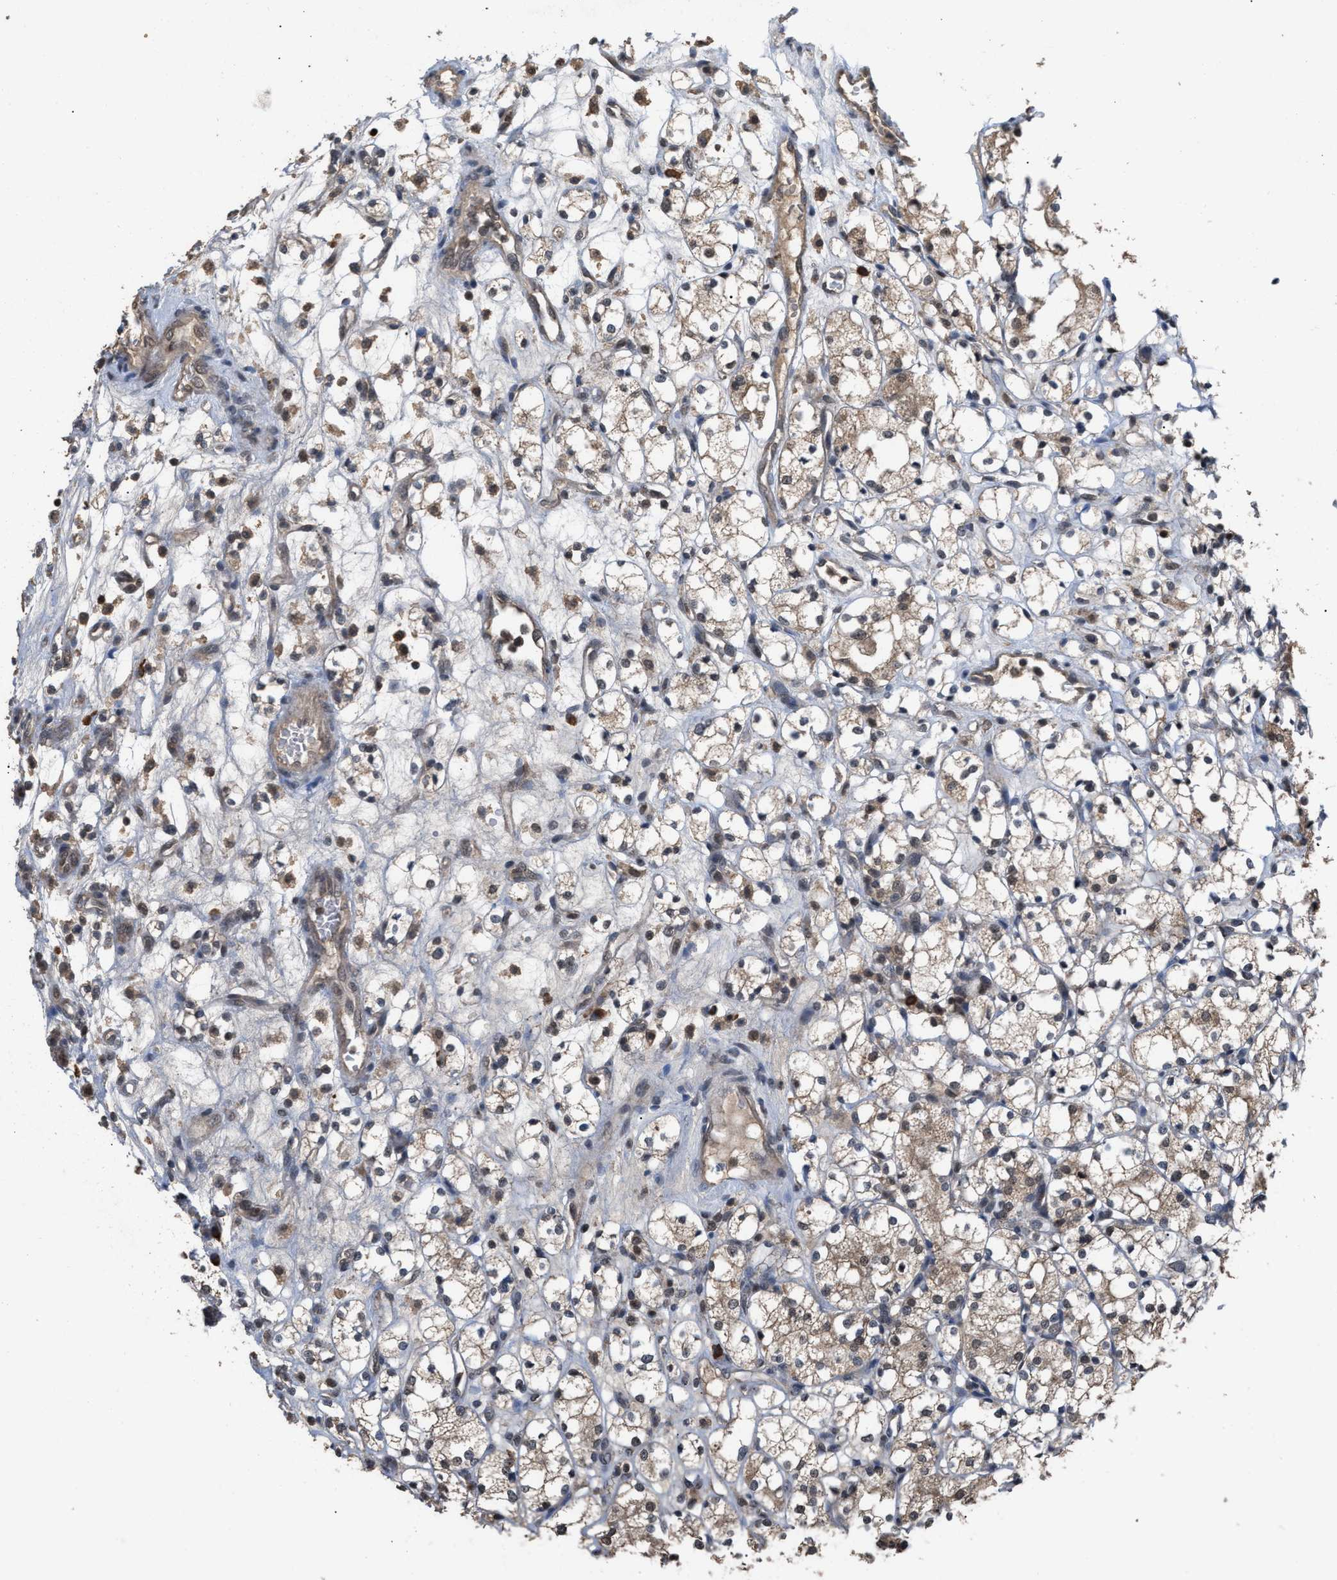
{"staining": {"intensity": "weak", "quantity": "<25%", "location": "cytoplasmic/membranous,nuclear"}, "tissue": "renal cancer", "cell_type": "Tumor cells", "image_type": "cancer", "snomed": [{"axis": "morphology", "description": "Adenocarcinoma, NOS"}, {"axis": "topography", "description": "Kidney"}], "caption": "Tumor cells show no significant protein staining in renal cancer (adenocarcinoma). (DAB IHC, high magnification).", "gene": "C9orf78", "patient": {"sex": "male", "age": 77}}